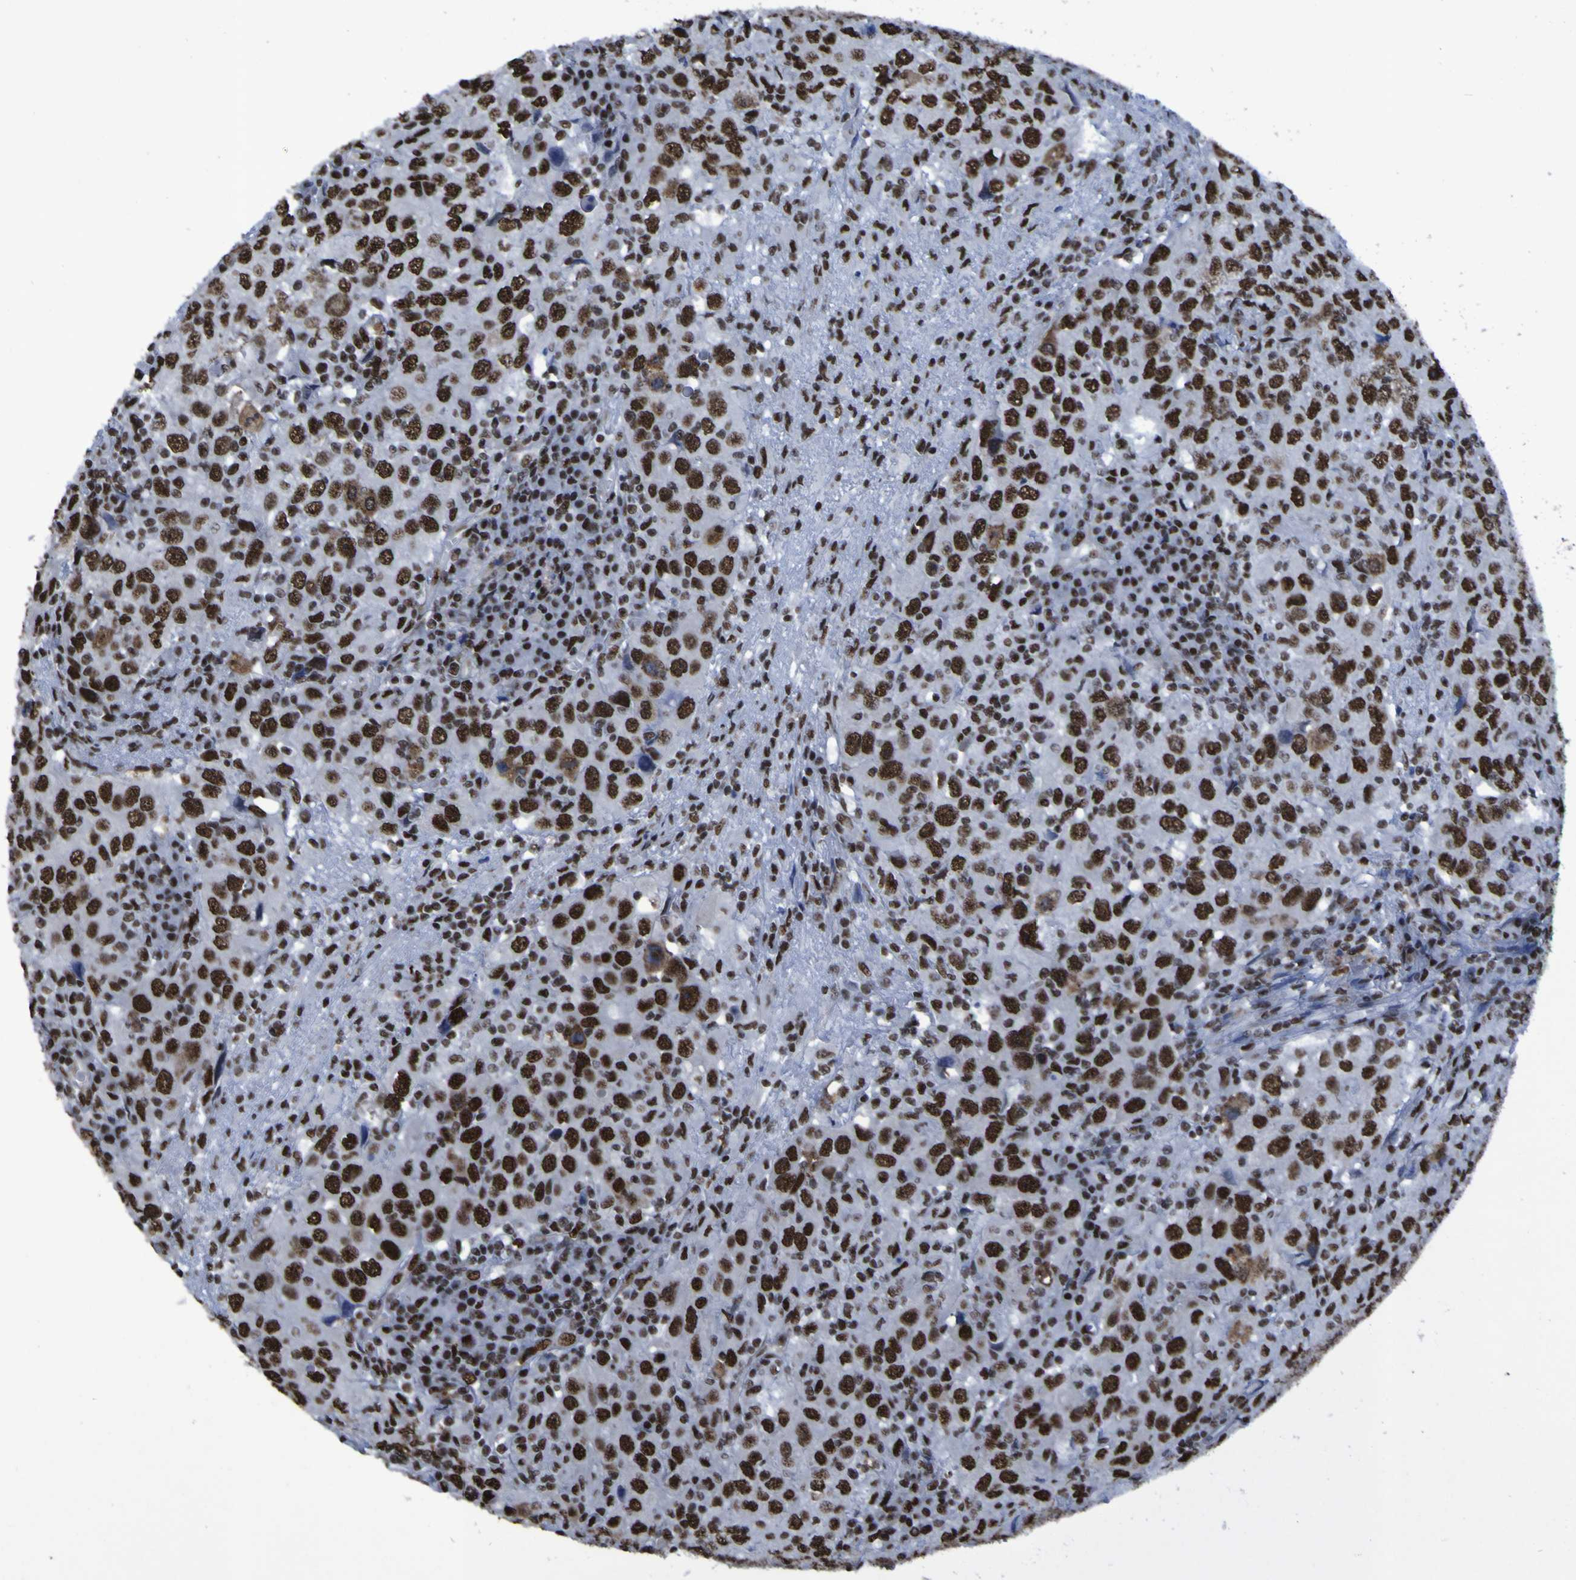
{"staining": {"intensity": "strong", "quantity": ">75%", "location": "nuclear"}, "tissue": "head and neck cancer", "cell_type": "Tumor cells", "image_type": "cancer", "snomed": [{"axis": "morphology", "description": "Adenocarcinoma, NOS"}, {"axis": "topography", "description": "Salivary gland"}, {"axis": "topography", "description": "Head-Neck"}], "caption": "Immunohistochemistry (DAB) staining of human adenocarcinoma (head and neck) demonstrates strong nuclear protein positivity in about >75% of tumor cells. The protein is shown in brown color, while the nuclei are stained blue.", "gene": "HNRNPR", "patient": {"sex": "female", "age": 65}}